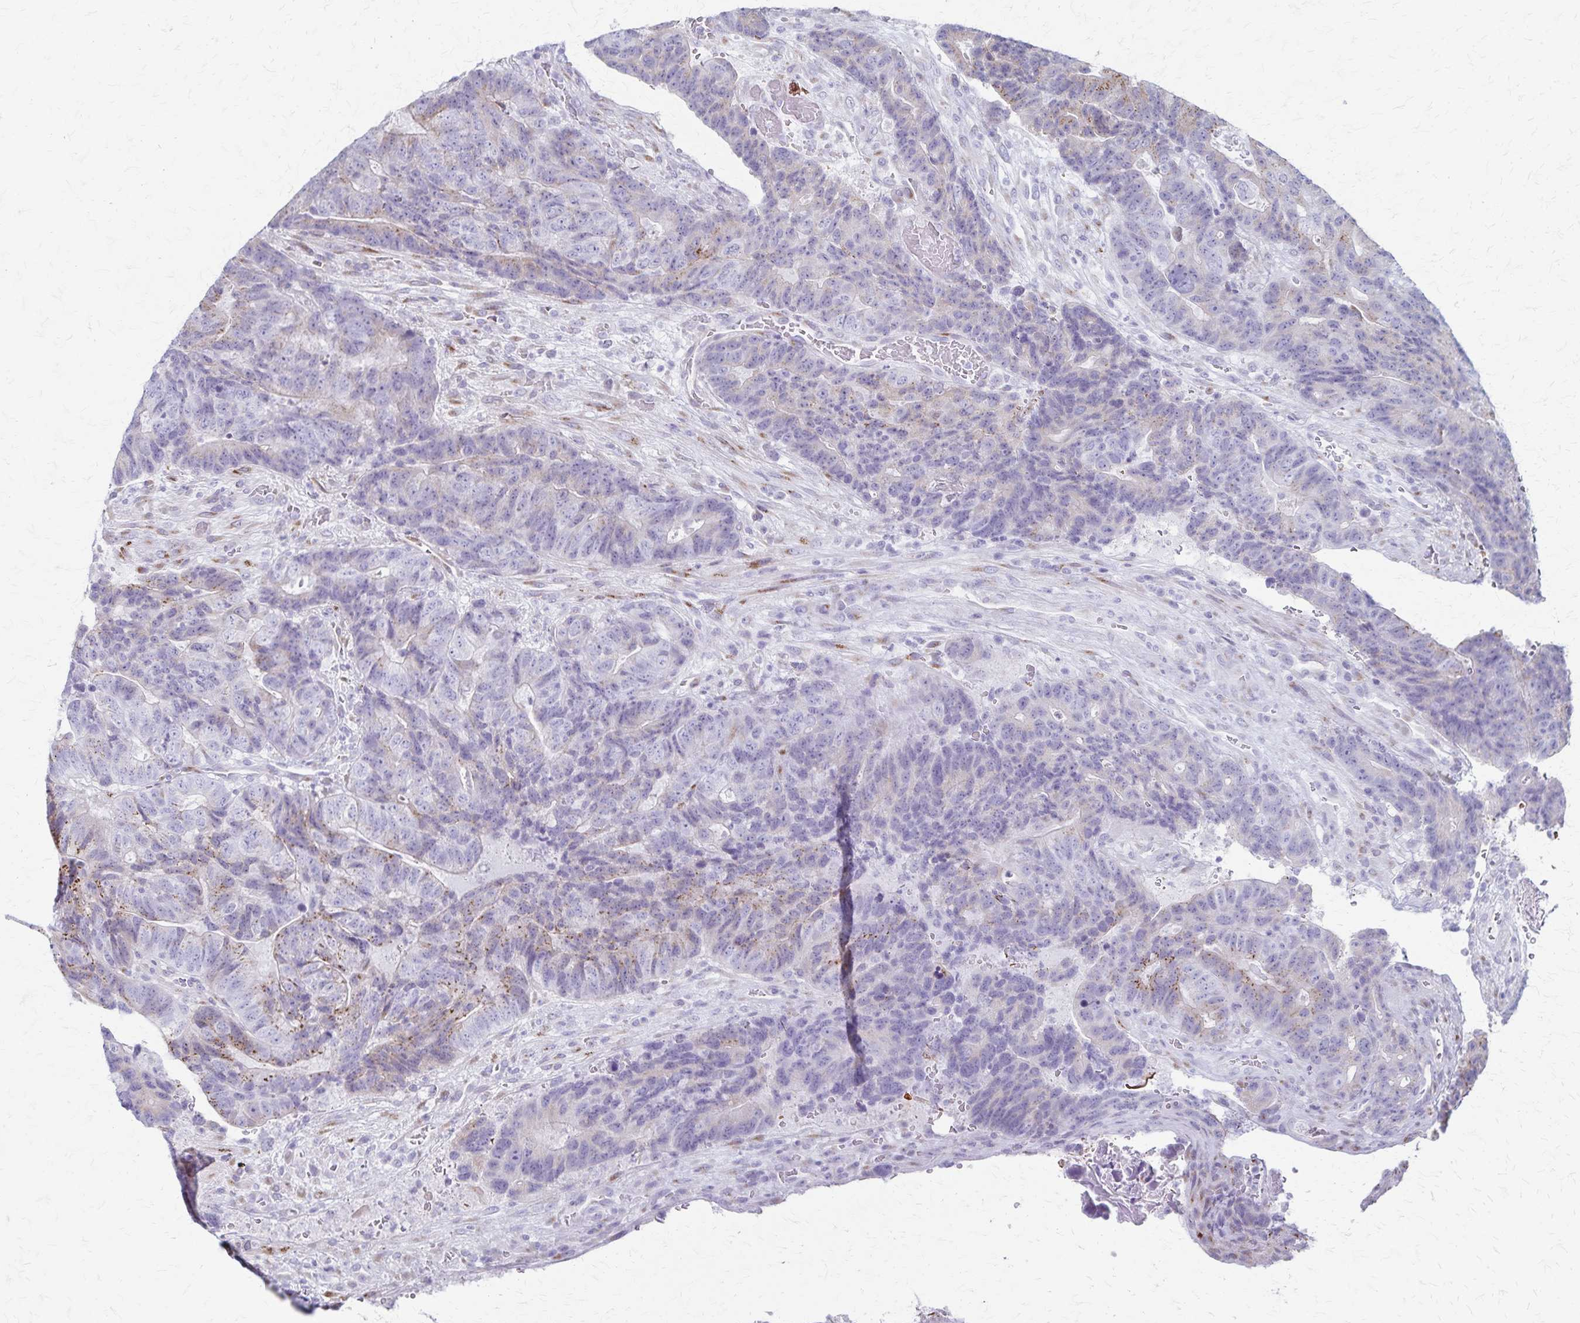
{"staining": {"intensity": "moderate", "quantity": "<25%", "location": "cytoplasmic/membranous"}, "tissue": "colorectal cancer", "cell_type": "Tumor cells", "image_type": "cancer", "snomed": [{"axis": "morphology", "description": "Normal tissue, NOS"}, {"axis": "morphology", "description": "Adenocarcinoma, NOS"}, {"axis": "topography", "description": "Colon"}], "caption": "High-magnification brightfield microscopy of adenocarcinoma (colorectal) stained with DAB (brown) and counterstained with hematoxylin (blue). tumor cells exhibit moderate cytoplasmic/membranous positivity is appreciated in about<25% of cells.", "gene": "MCFD2", "patient": {"sex": "female", "age": 48}}